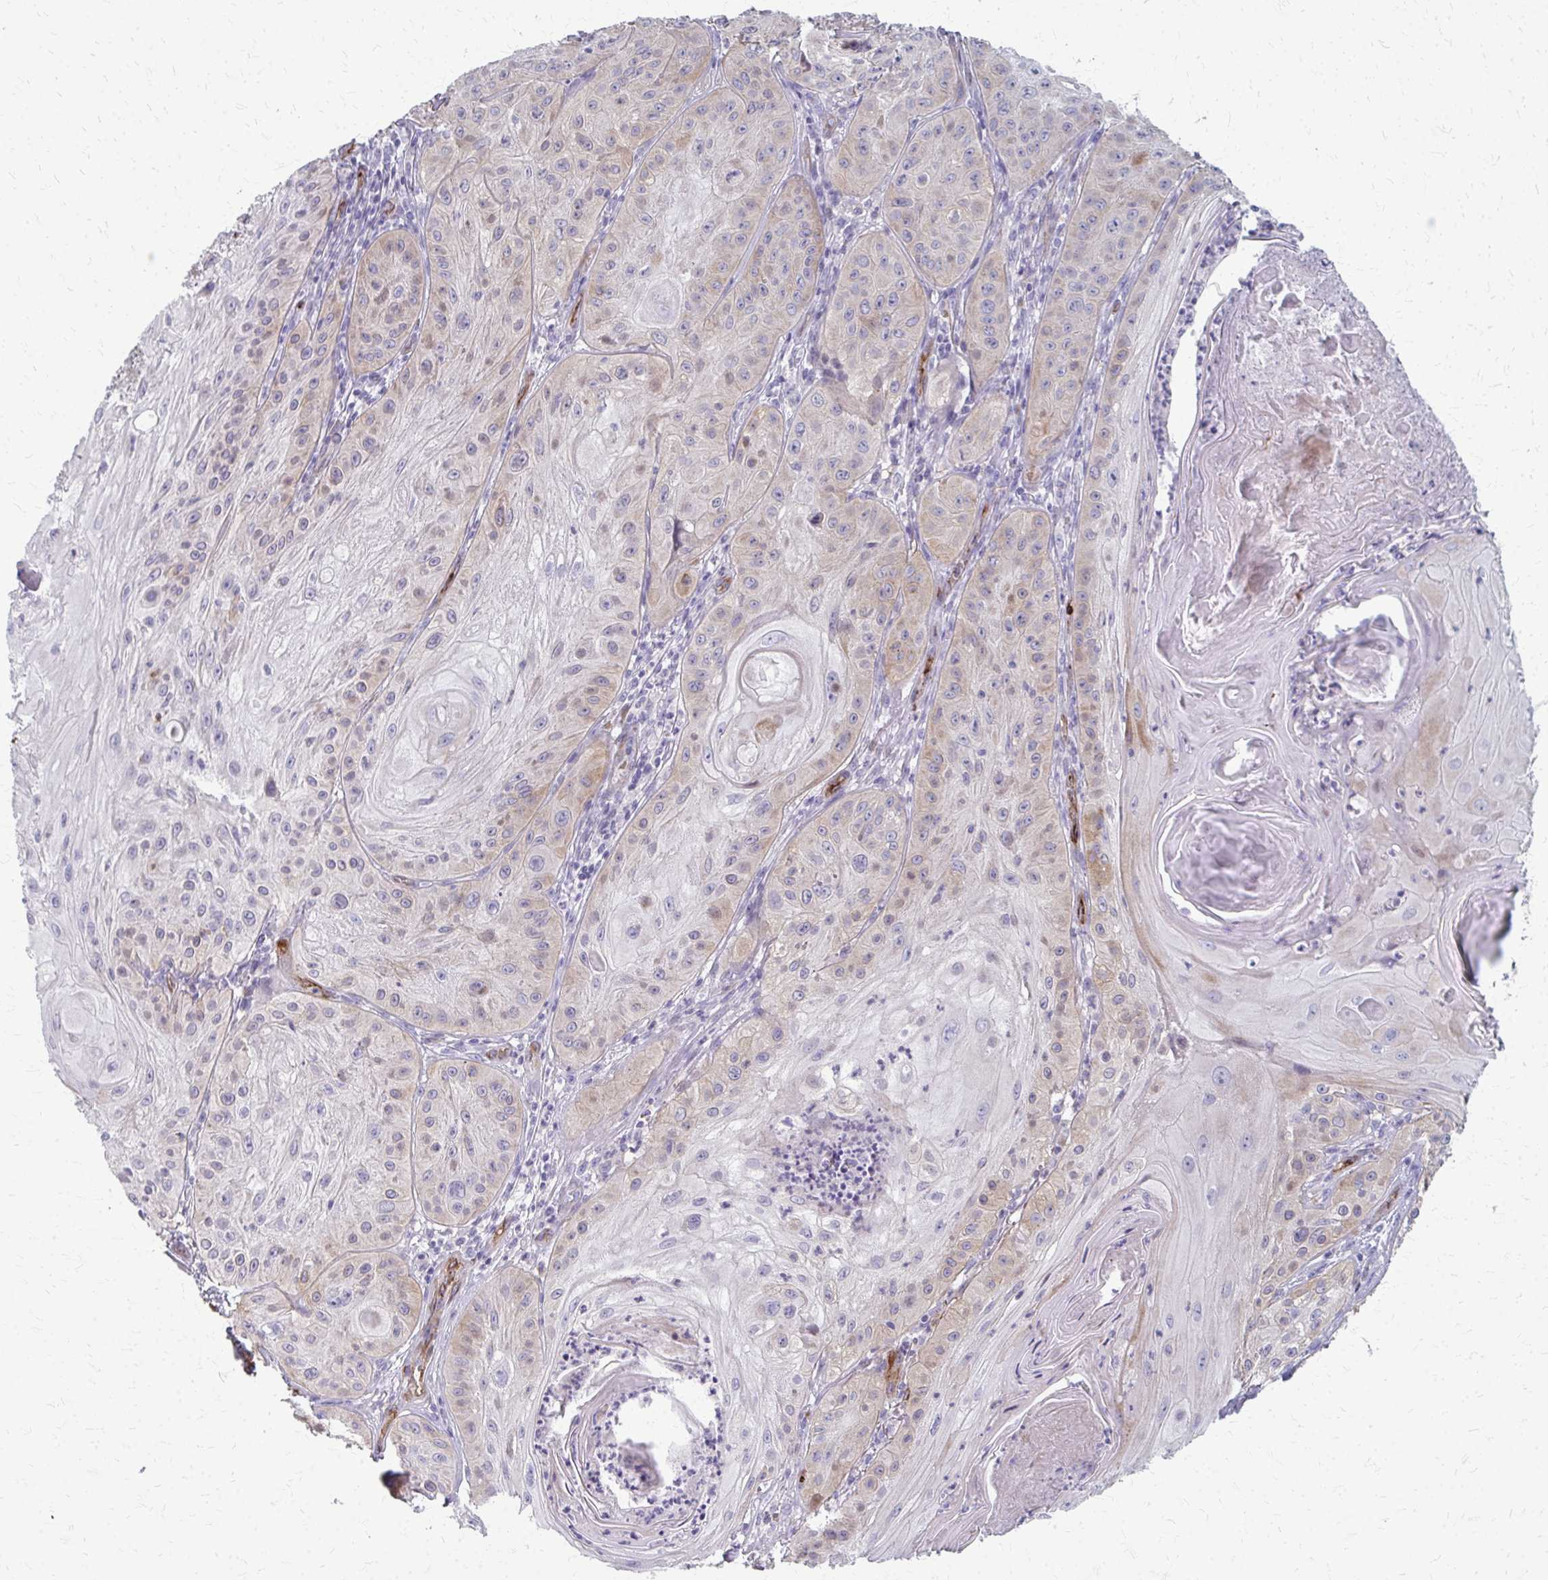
{"staining": {"intensity": "weak", "quantity": "25%-75%", "location": "cytoplasmic/membranous"}, "tissue": "skin cancer", "cell_type": "Tumor cells", "image_type": "cancer", "snomed": [{"axis": "morphology", "description": "Squamous cell carcinoma, NOS"}, {"axis": "topography", "description": "Skin"}], "caption": "A histopathology image showing weak cytoplasmic/membranous expression in approximately 25%-75% of tumor cells in skin cancer (squamous cell carcinoma), as visualized by brown immunohistochemical staining.", "gene": "ADIPOQ", "patient": {"sex": "male", "age": 85}}